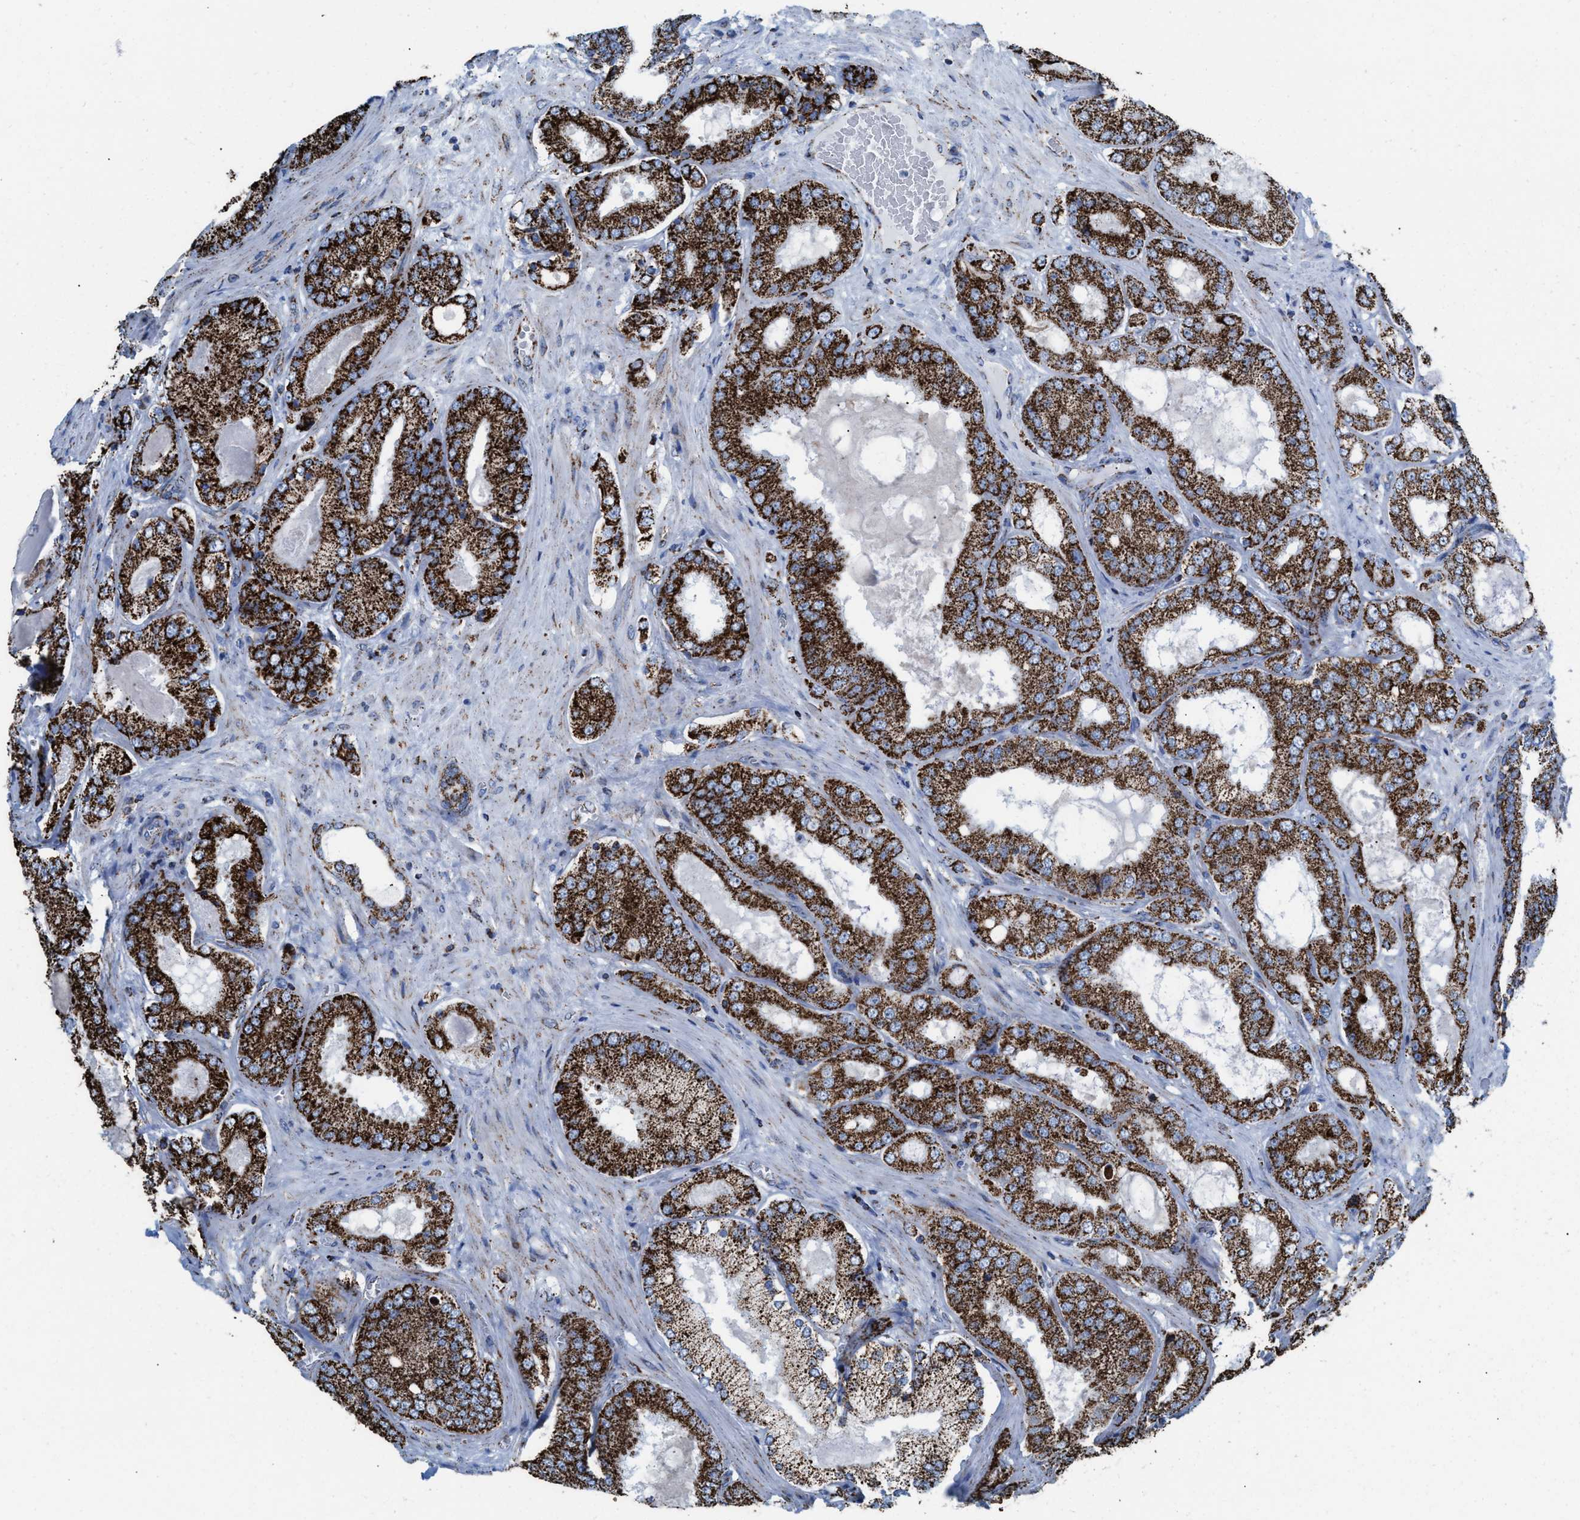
{"staining": {"intensity": "strong", "quantity": ">75%", "location": "cytoplasmic/membranous"}, "tissue": "prostate cancer", "cell_type": "Tumor cells", "image_type": "cancer", "snomed": [{"axis": "morphology", "description": "Adenocarcinoma, Low grade"}, {"axis": "topography", "description": "Prostate"}], "caption": "An IHC image of neoplastic tissue is shown. Protein staining in brown labels strong cytoplasmic/membranous positivity in adenocarcinoma (low-grade) (prostate) within tumor cells. The staining was performed using DAB, with brown indicating positive protein expression. Nuclei are stained blue with hematoxylin.", "gene": "ECHS1", "patient": {"sex": "male", "age": 65}}